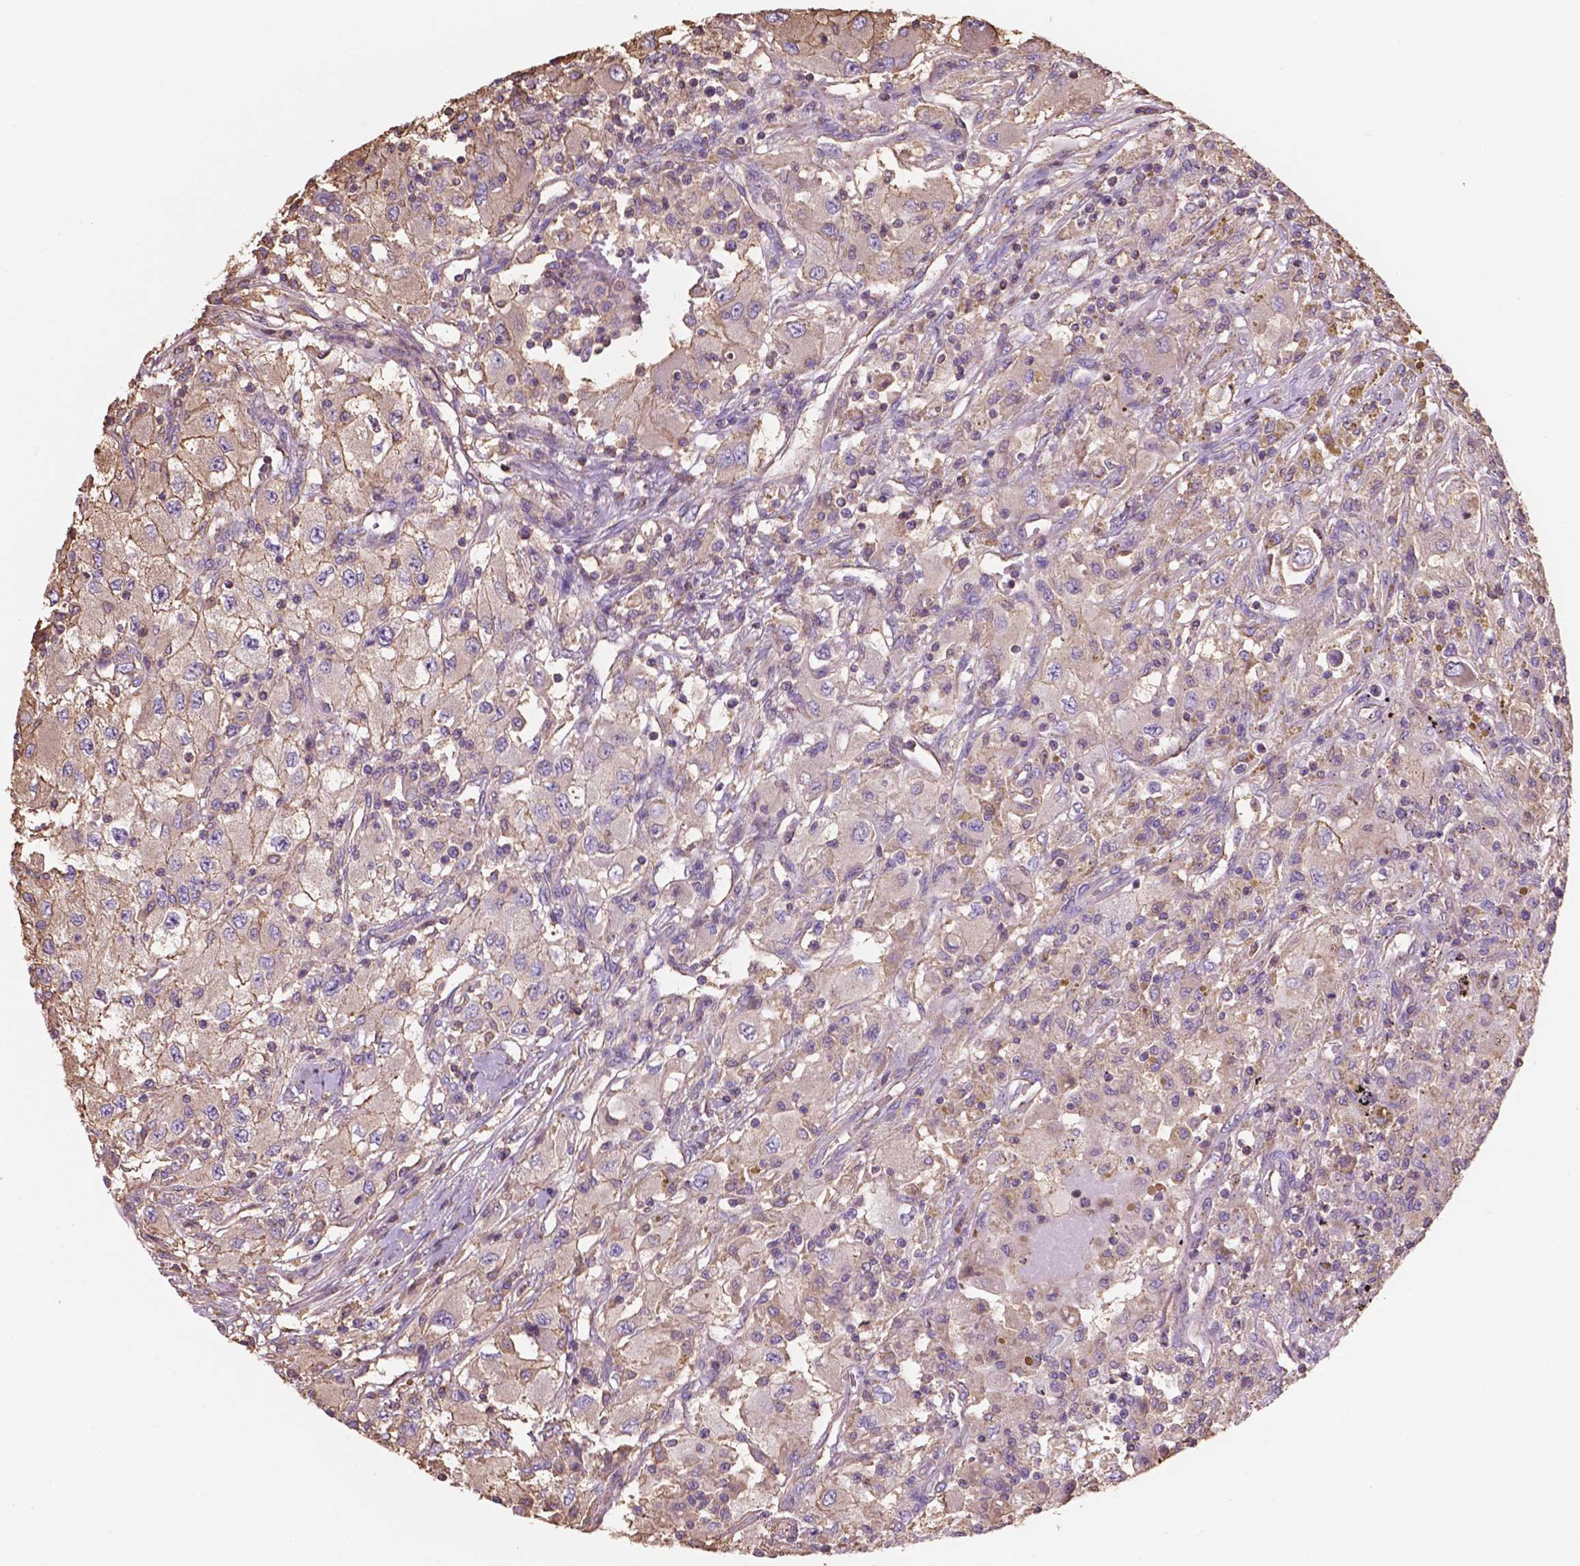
{"staining": {"intensity": "negative", "quantity": "none", "location": "none"}, "tissue": "renal cancer", "cell_type": "Tumor cells", "image_type": "cancer", "snomed": [{"axis": "morphology", "description": "Adenocarcinoma, NOS"}, {"axis": "topography", "description": "Kidney"}], "caption": "Renal adenocarcinoma stained for a protein using immunohistochemistry shows no positivity tumor cells.", "gene": "NIPA2", "patient": {"sex": "female", "age": 67}}